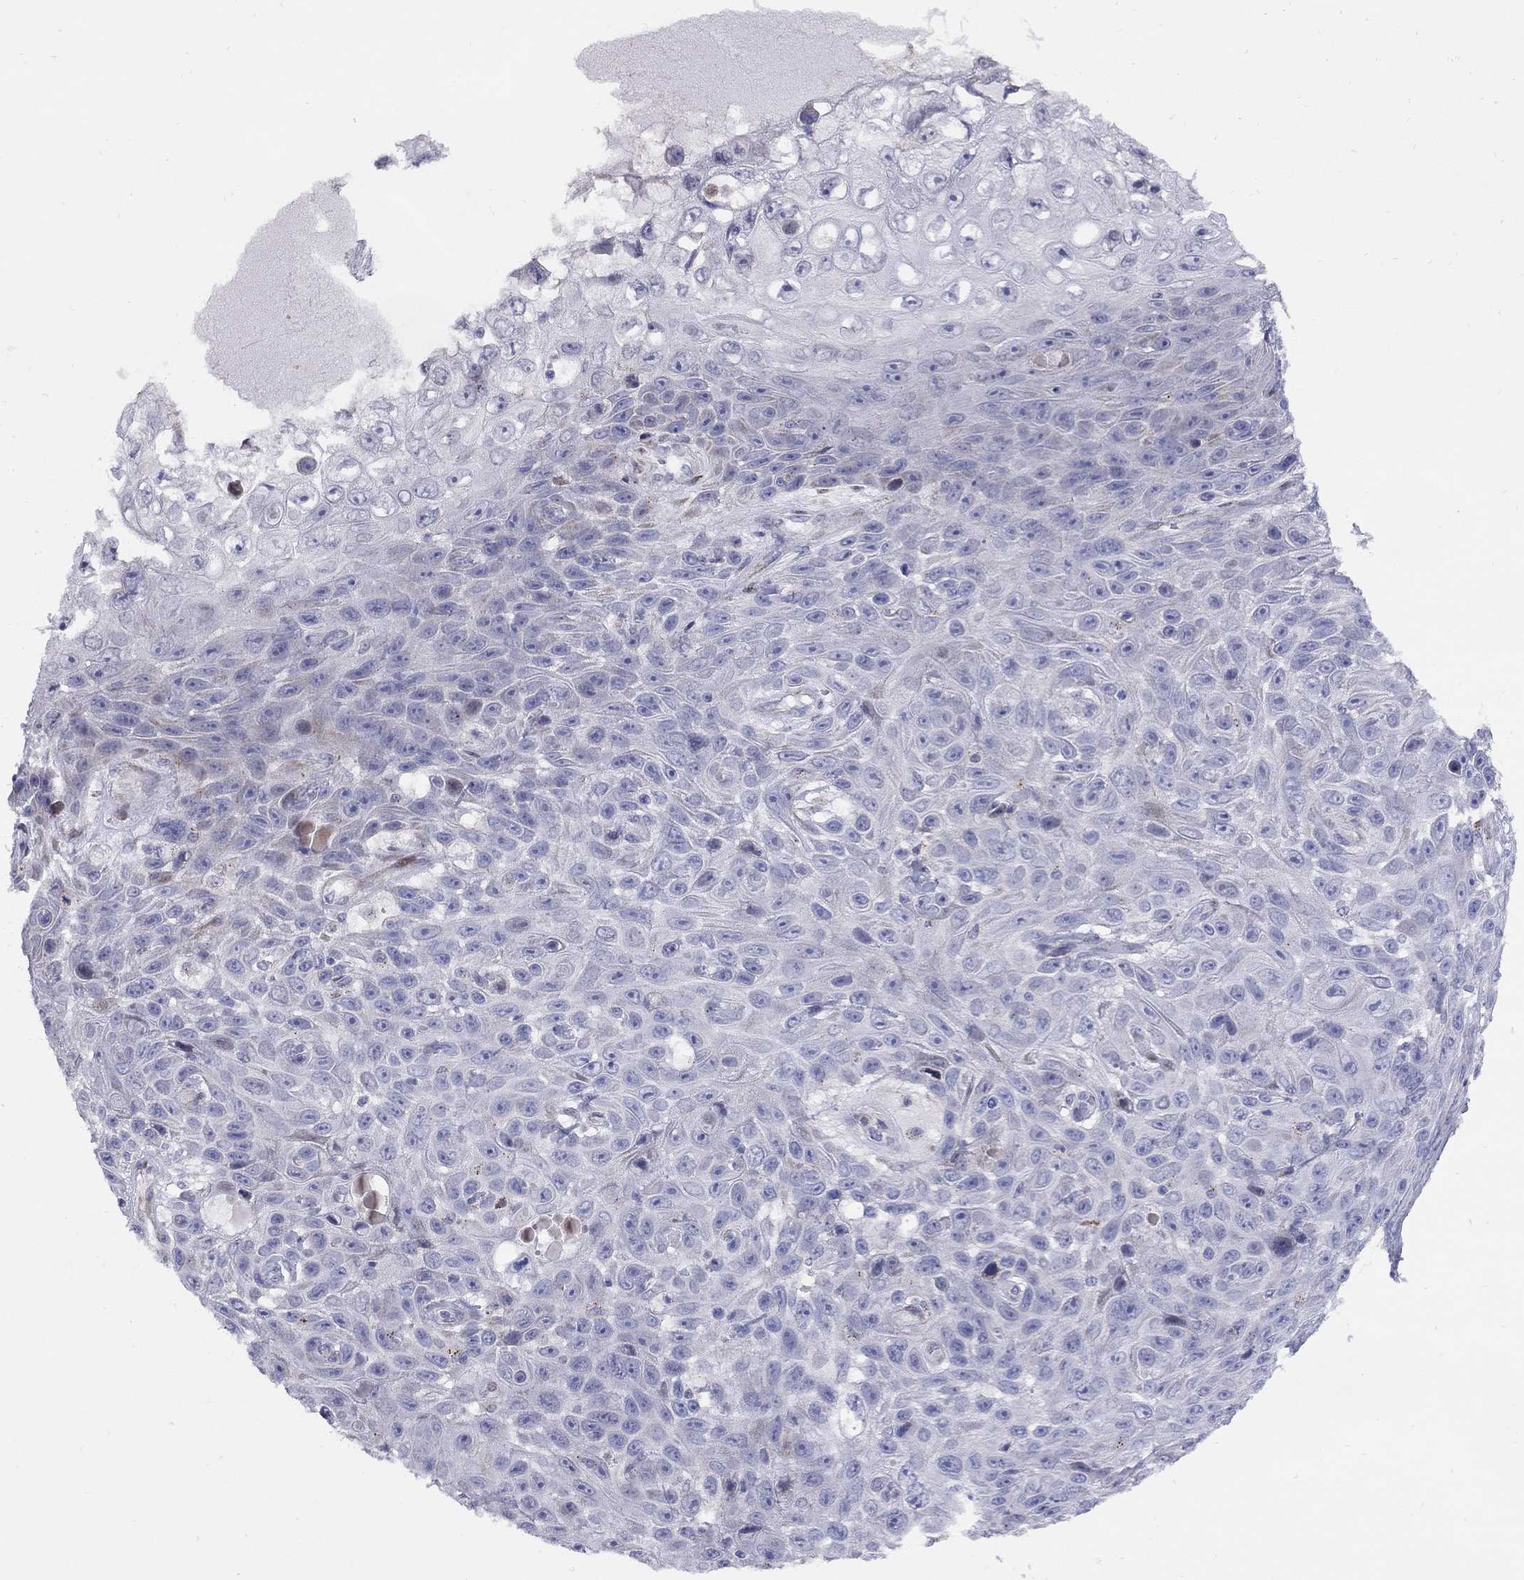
{"staining": {"intensity": "negative", "quantity": "none", "location": "none"}, "tissue": "skin cancer", "cell_type": "Tumor cells", "image_type": "cancer", "snomed": [{"axis": "morphology", "description": "Squamous cell carcinoma, NOS"}, {"axis": "topography", "description": "Skin"}], "caption": "DAB (3,3'-diaminobenzidine) immunohistochemical staining of human squamous cell carcinoma (skin) displays no significant expression in tumor cells.", "gene": "MAGEB4", "patient": {"sex": "male", "age": 82}}